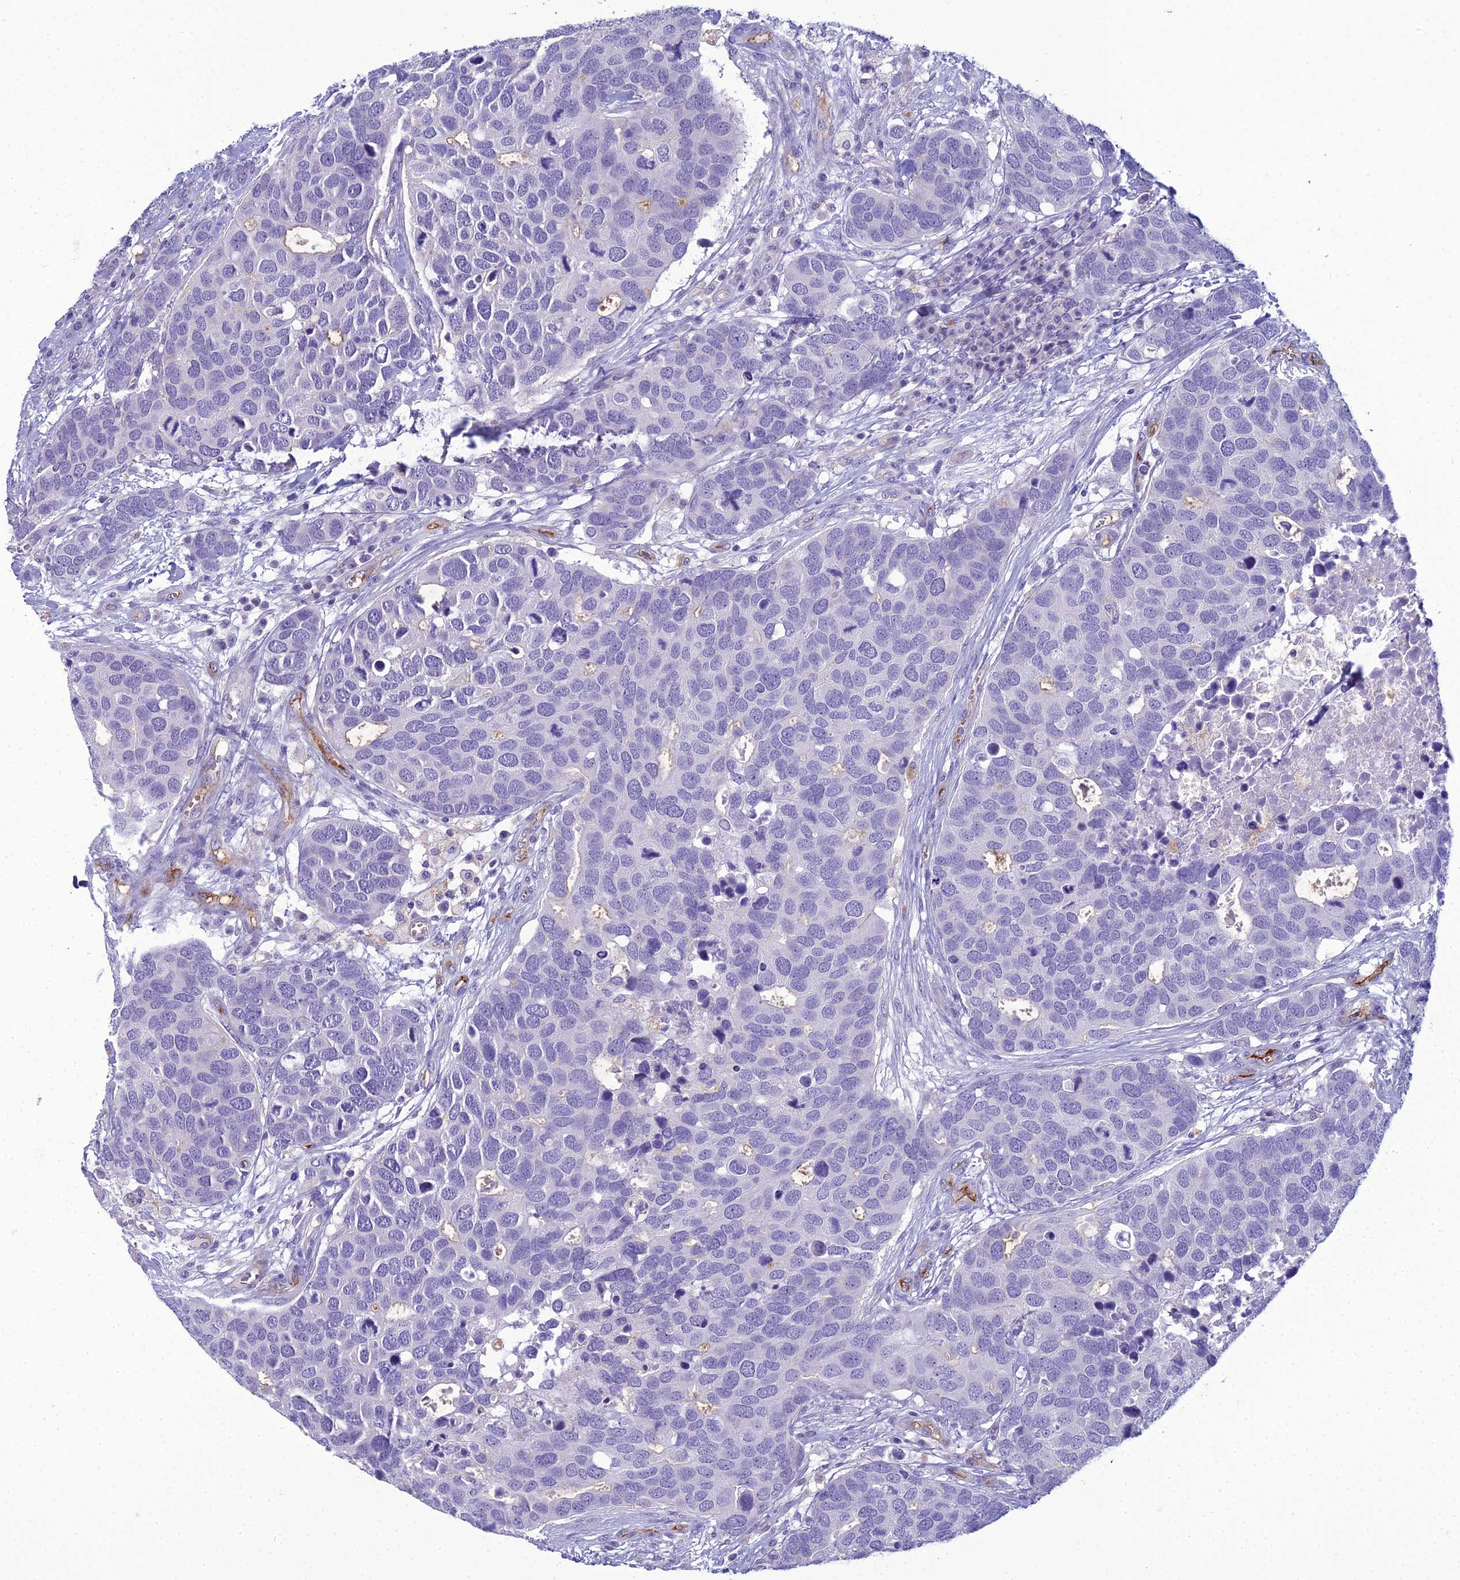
{"staining": {"intensity": "negative", "quantity": "none", "location": "none"}, "tissue": "breast cancer", "cell_type": "Tumor cells", "image_type": "cancer", "snomed": [{"axis": "morphology", "description": "Duct carcinoma"}, {"axis": "topography", "description": "Breast"}], "caption": "This histopathology image is of infiltrating ductal carcinoma (breast) stained with IHC to label a protein in brown with the nuclei are counter-stained blue. There is no positivity in tumor cells.", "gene": "ACE", "patient": {"sex": "female", "age": 83}}